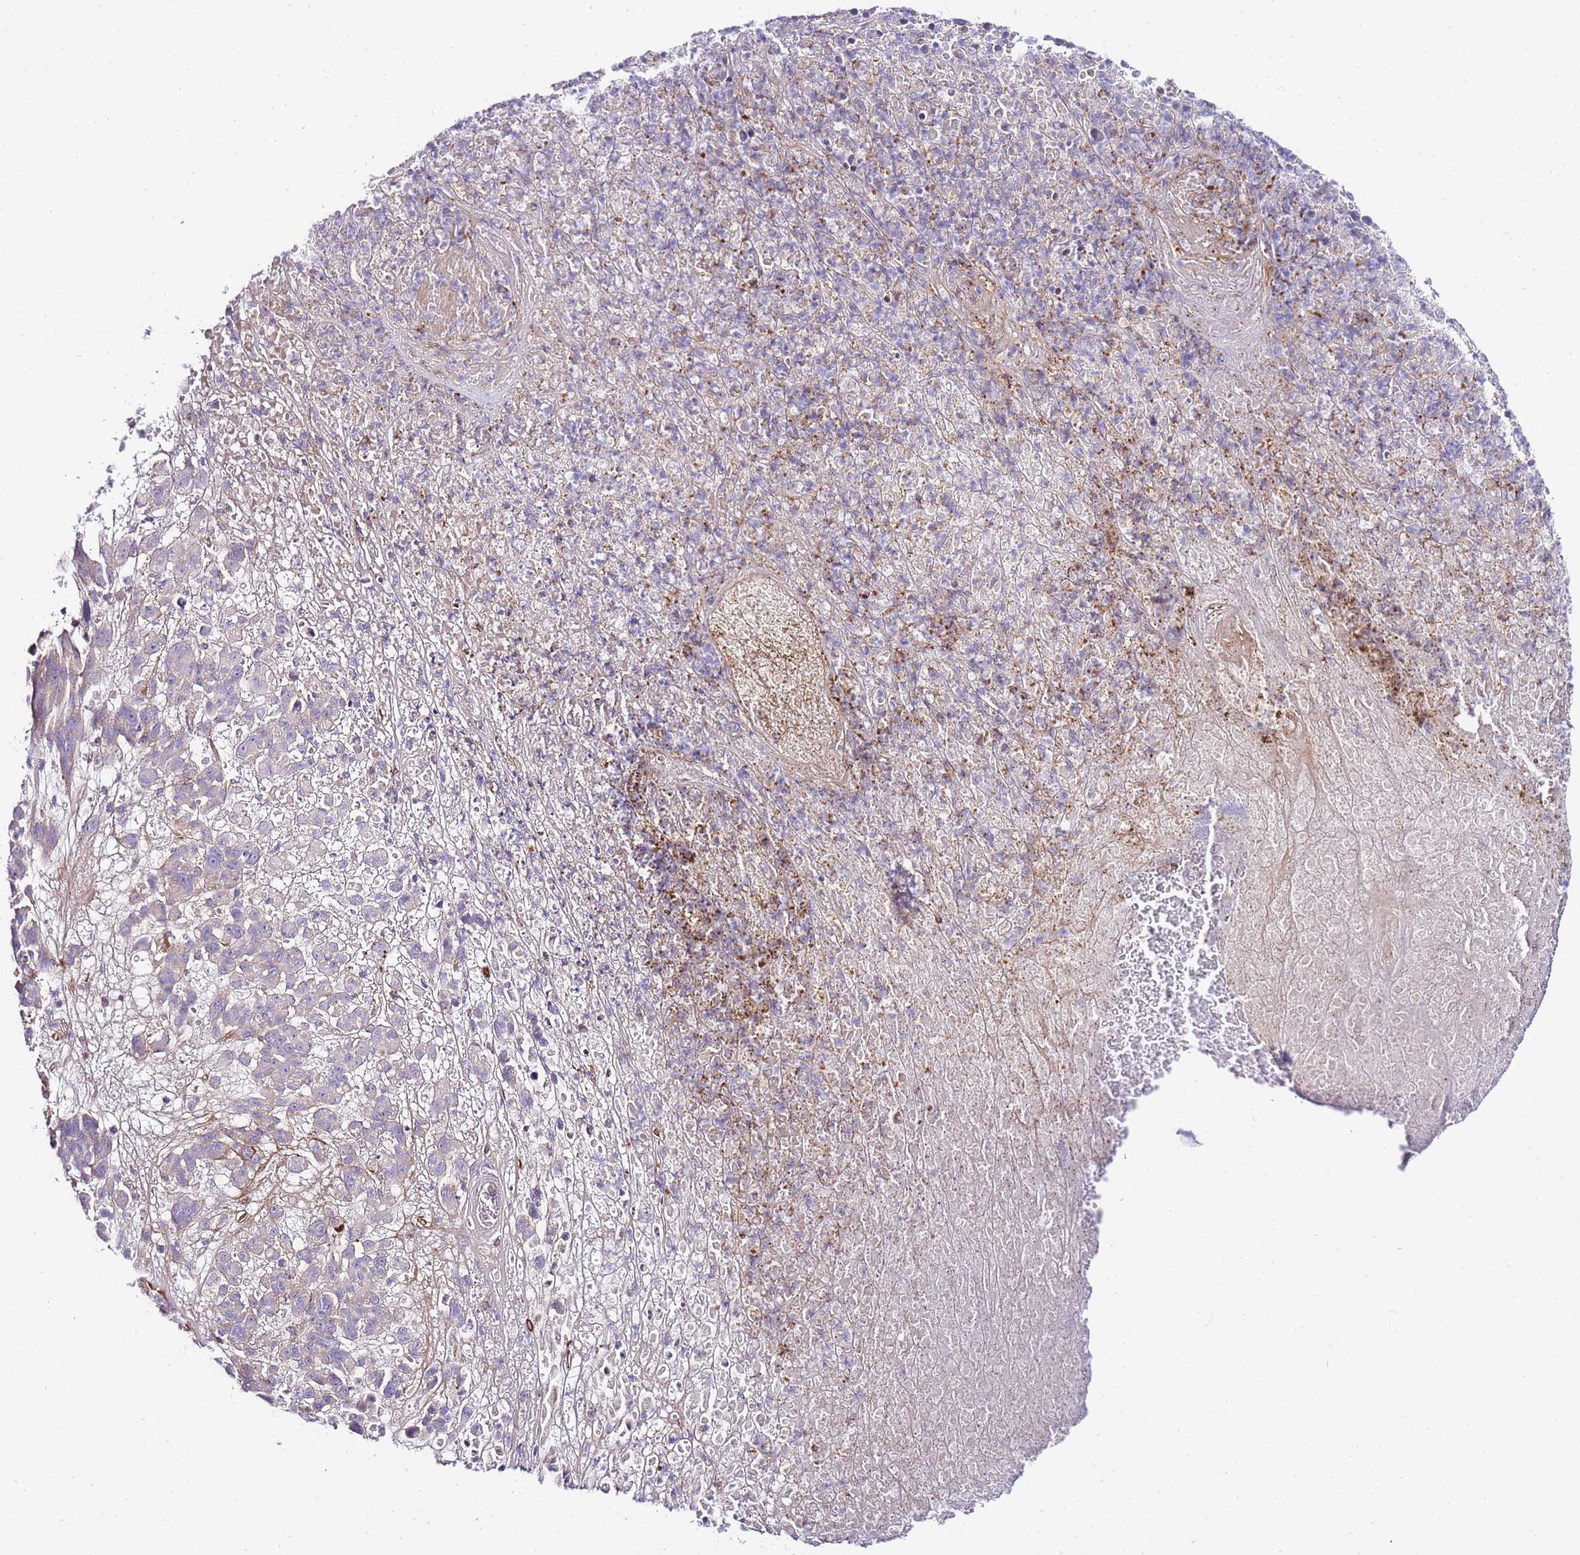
{"staining": {"intensity": "negative", "quantity": "none", "location": "none"}, "tissue": "melanoma", "cell_type": "Tumor cells", "image_type": "cancer", "snomed": [{"axis": "morphology", "description": "Malignant melanoma, NOS"}, {"axis": "topography", "description": "Skin"}], "caption": "The image displays no significant staining in tumor cells of melanoma.", "gene": "FBN3", "patient": {"sex": "male", "age": 49}}